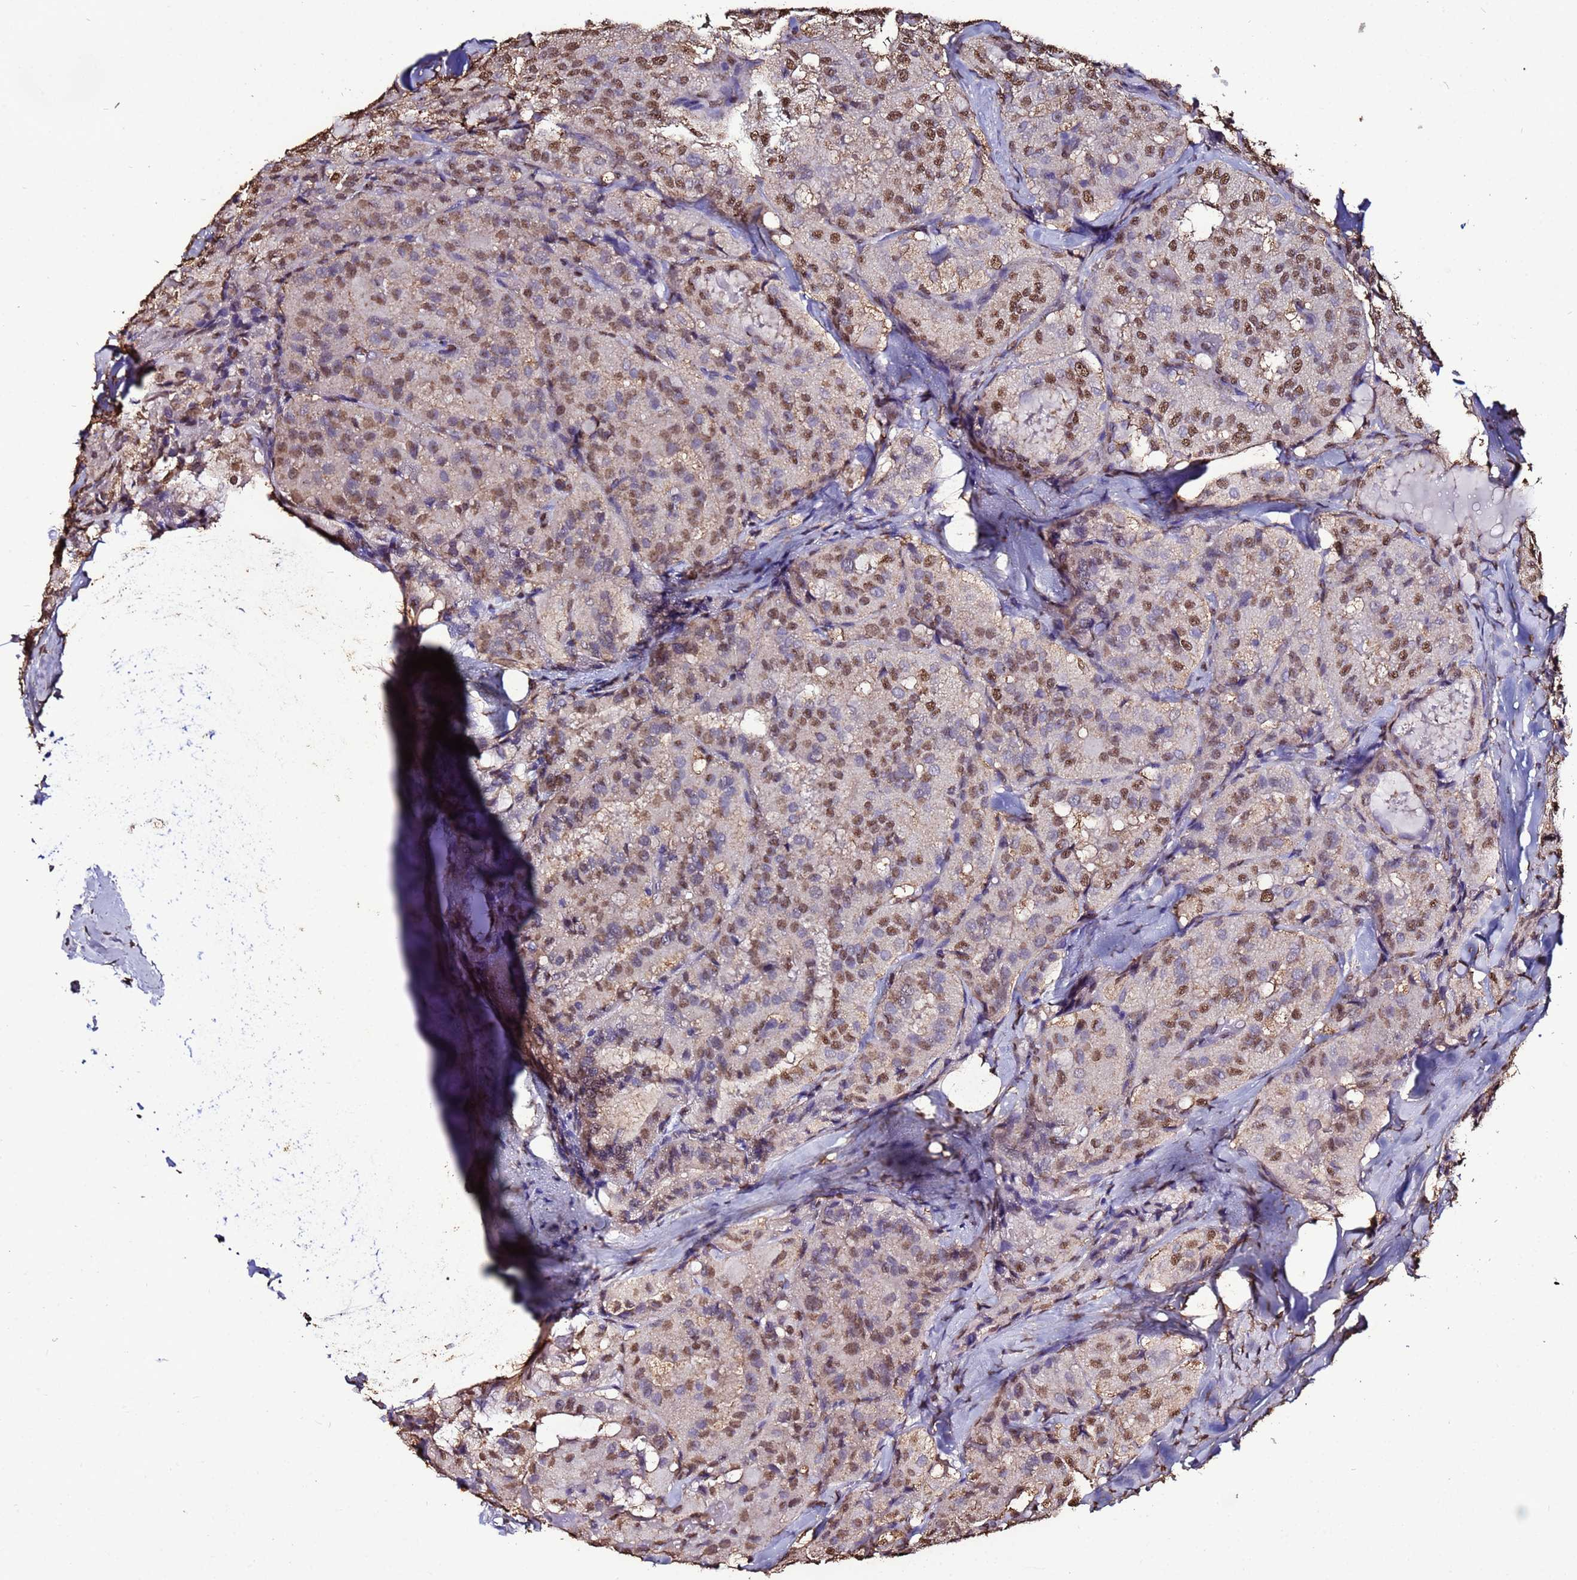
{"staining": {"intensity": "moderate", "quantity": ">75%", "location": "nuclear"}, "tissue": "thyroid cancer", "cell_type": "Tumor cells", "image_type": "cancer", "snomed": [{"axis": "morphology", "description": "Normal tissue, NOS"}, {"axis": "morphology", "description": "Papillary adenocarcinoma, NOS"}, {"axis": "topography", "description": "Thyroid gland"}], "caption": "Protein expression analysis of human thyroid papillary adenocarcinoma reveals moderate nuclear expression in about >75% of tumor cells.", "gene": "TRIP6", "patient": {"sex": "female", "age": 59}}